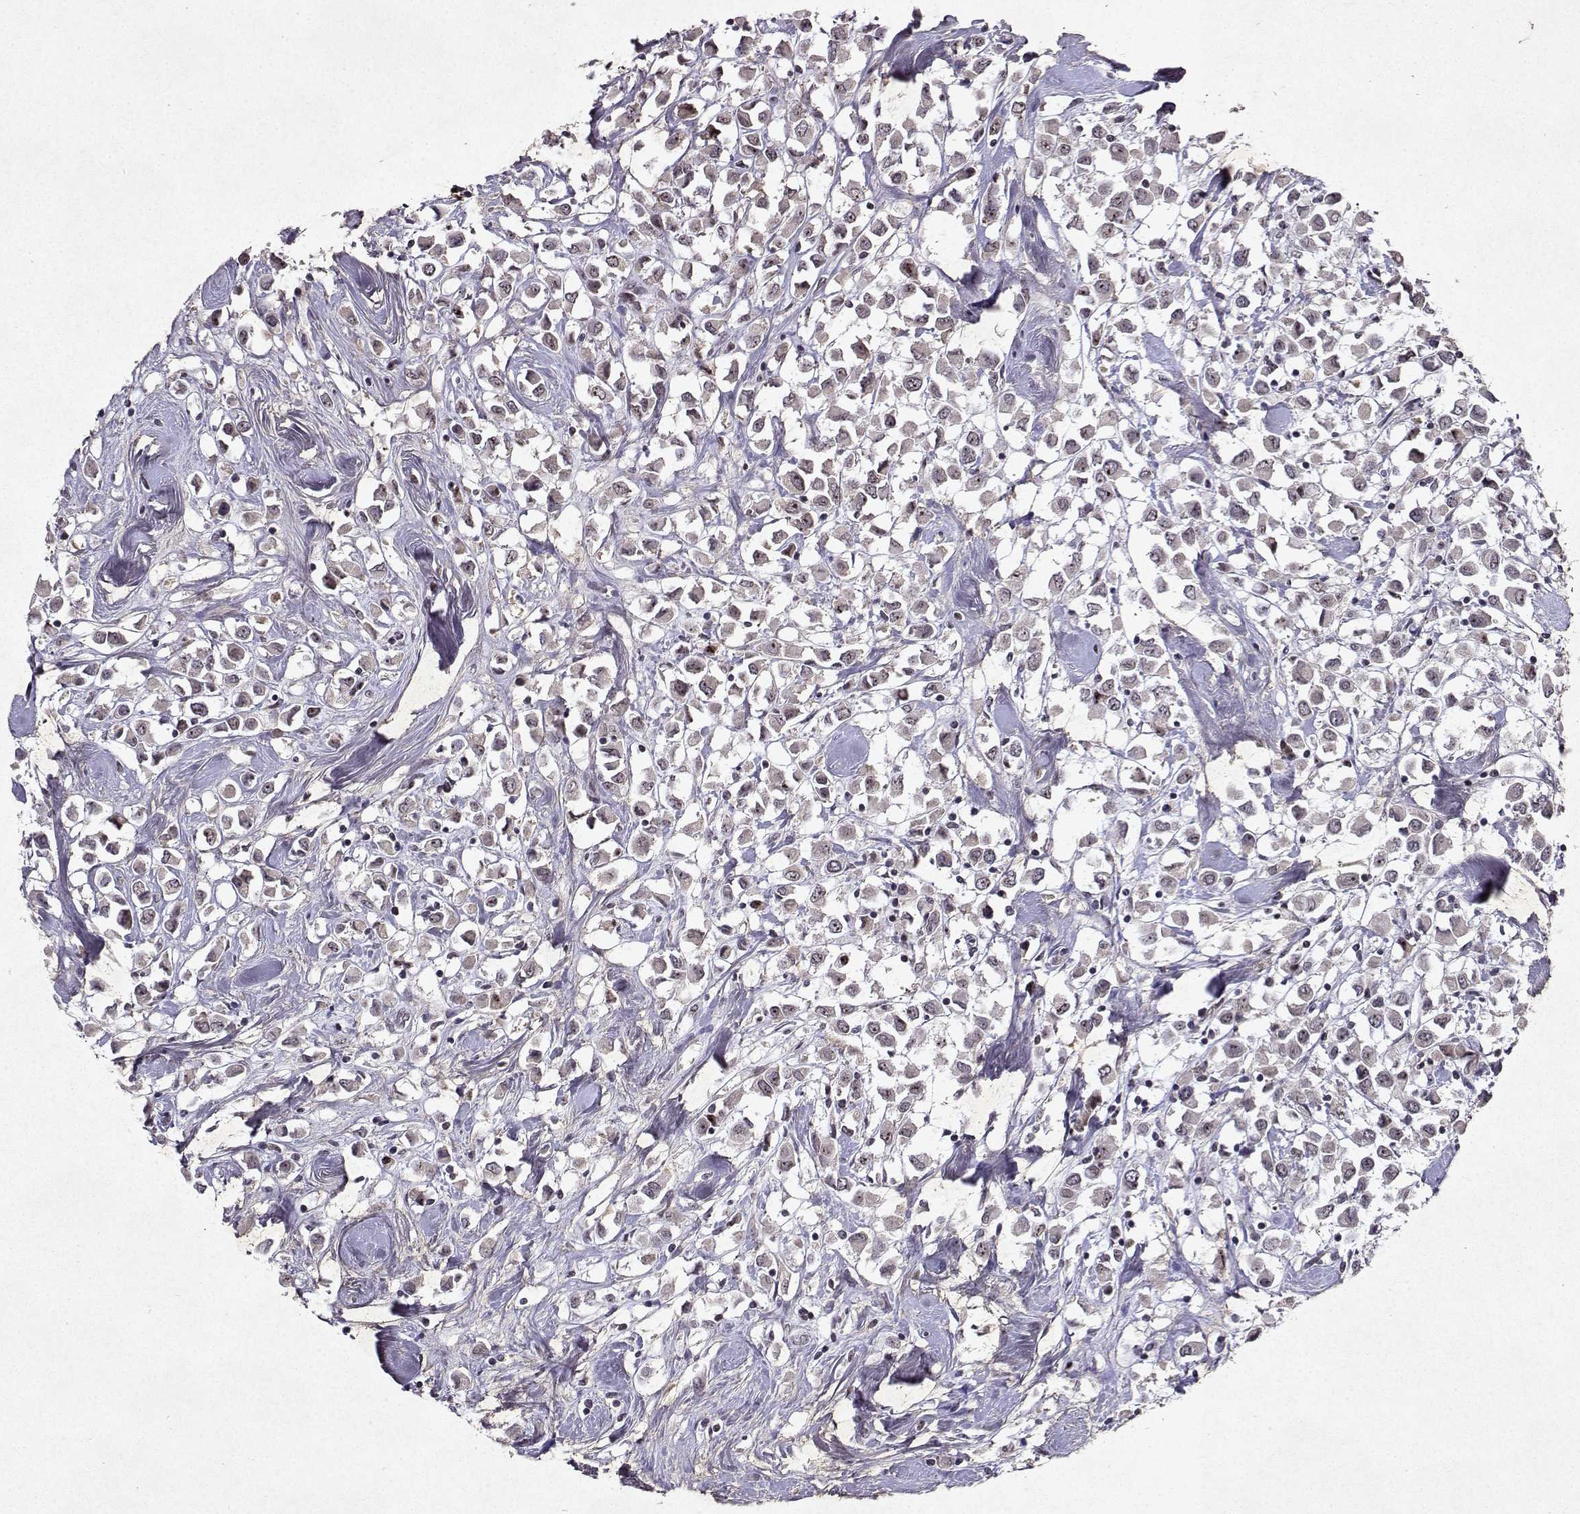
{"staining": {"intensity": "negative", "quantity": "none", "location": "none"}, "tissue": "breast cancer", "cell_type": "Tumor cells", "image_type": "cancer", "snomed": [{"axis": "morphology", "description": "Duct carcinoma"}, {"axis": "topography", "description": "Breast"}], "caption": "Image shows no significant protein staining in tumor cells of infiltrating ductal carcinoma (breast). (Brightfield microscopy of DAB immunohistochemistry at high magnification).", "gene": "DDX56", "patient": {"sex": "female", "age": 61}}